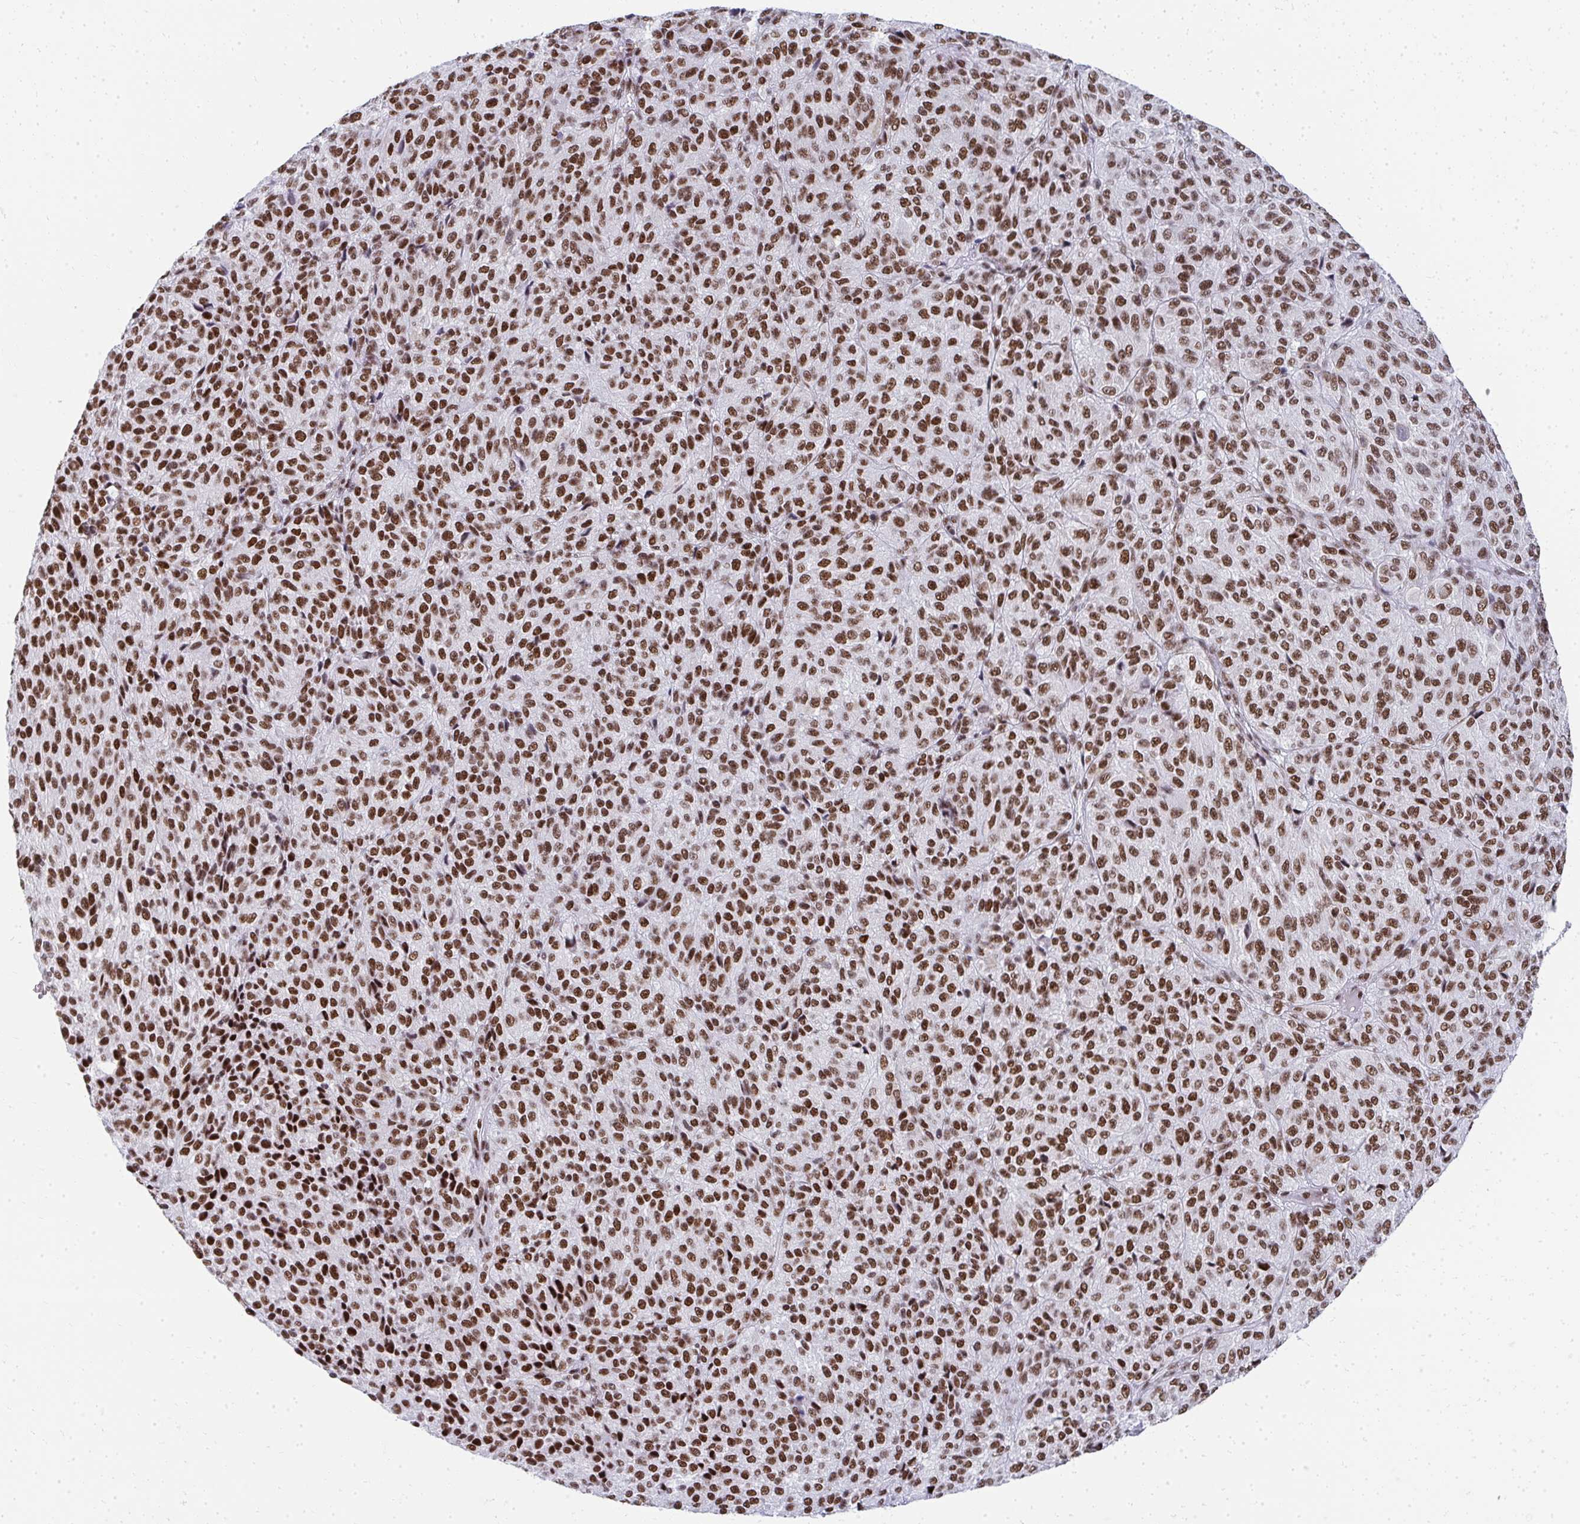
{"staining": {"intensity": "strong", "quantity": ">75%", "location": "nuclear"}, "tissue": "melanoma", "cell_type": "Tumor cells", "image_type": "cancer", "snomed": [{"axis": "morphology", "description": "Malignant melanoma, Metastatic site"}, {"axis": "topography", "description": "Brain"}], "caption": "Protein analysis of melanoma tissue exhibits strong nuclear positivity in about >75% of tumor cells. (DAB IHC, brown staining for protein, blue staining for nuclei).", "gene": "CREBBP", "patient": {"sex": "female", "age": 56}}